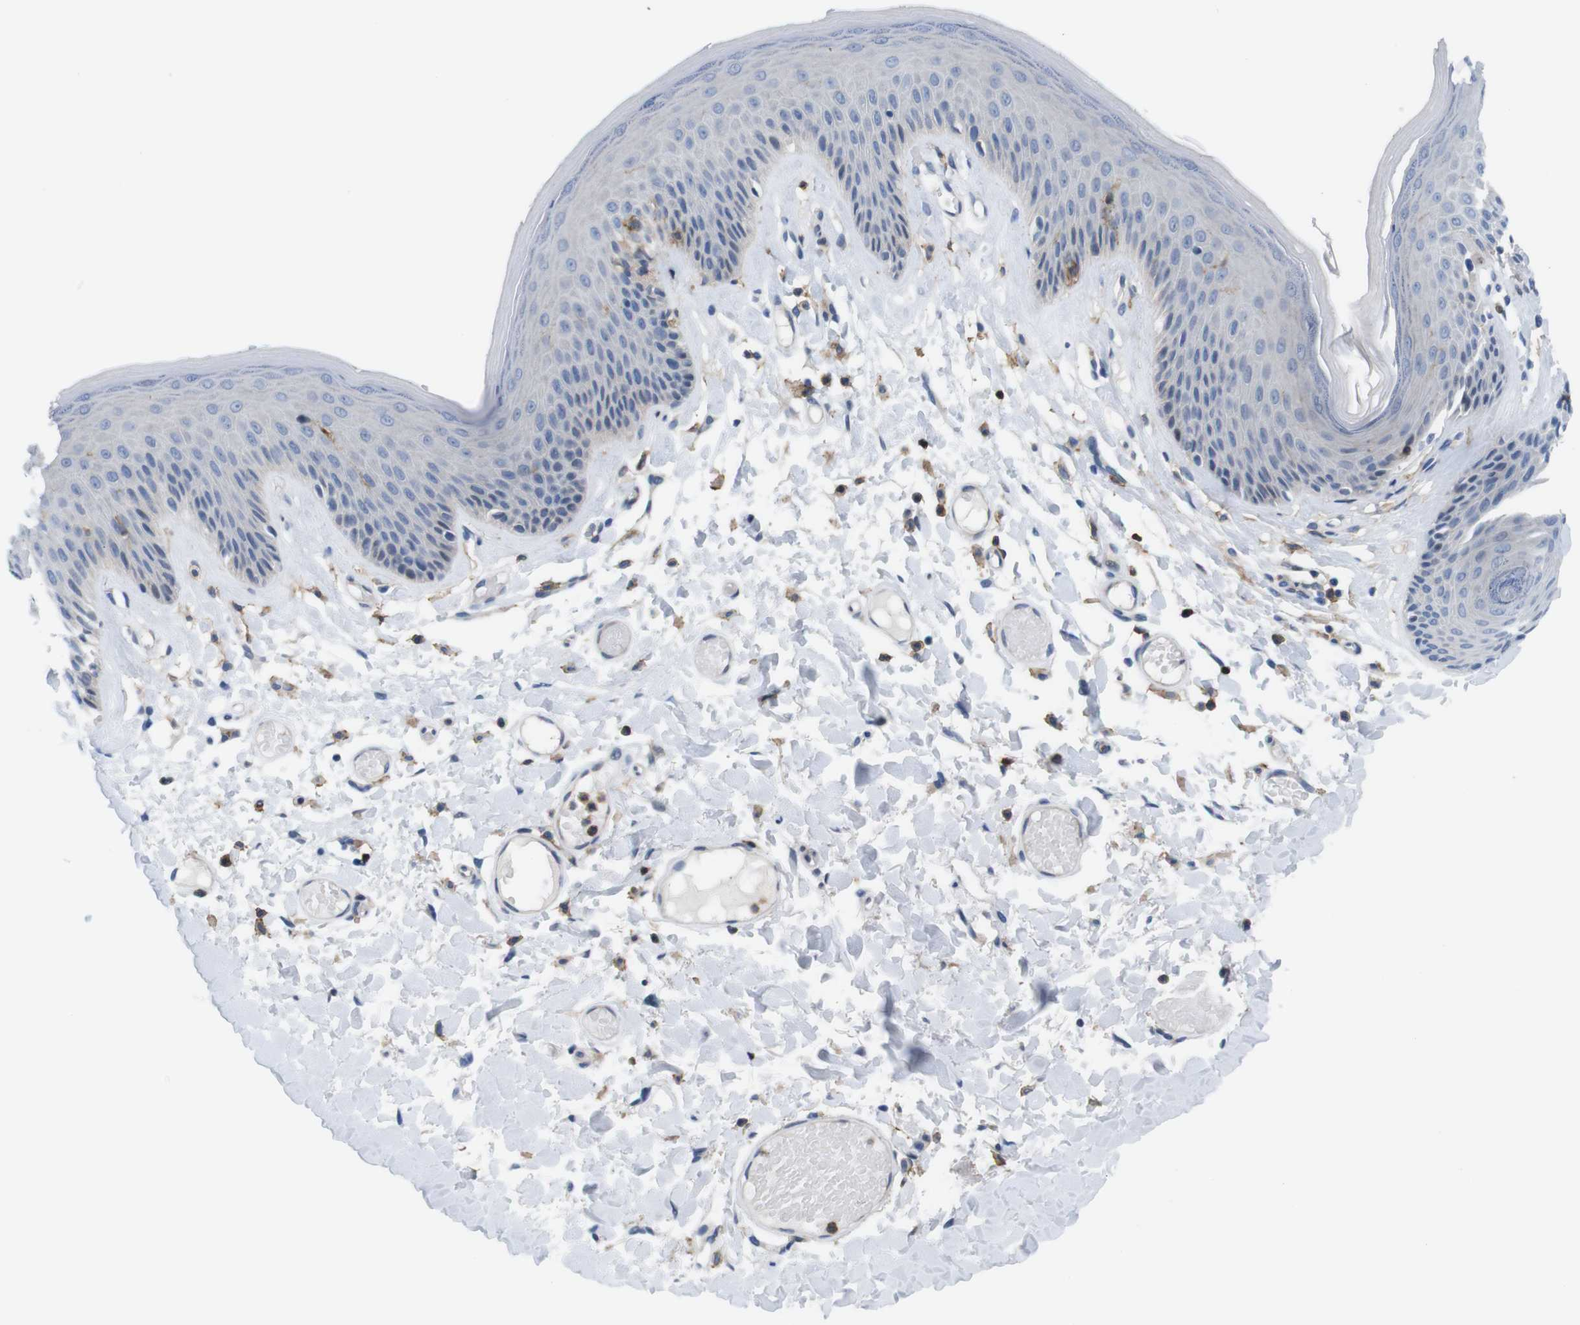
{"staining": {"intensity": "weak", "quantity": "<25%", "location": "cytoplasmic/membranous"}, "tissue": "skin", "cell_type": "Epidermal cells", "image_type": "normal", "snomed": [{"axis": "morphology", "description": "Normal tissue, NOS"}, {"axis": "topography", "description": "Vulva"}], "caption": "Micrograph shows no significant protein positivity in epidermal cells of unremarkable skin.", "gene": "CD300C", "patient": {"sex": "female", "age": 73}}